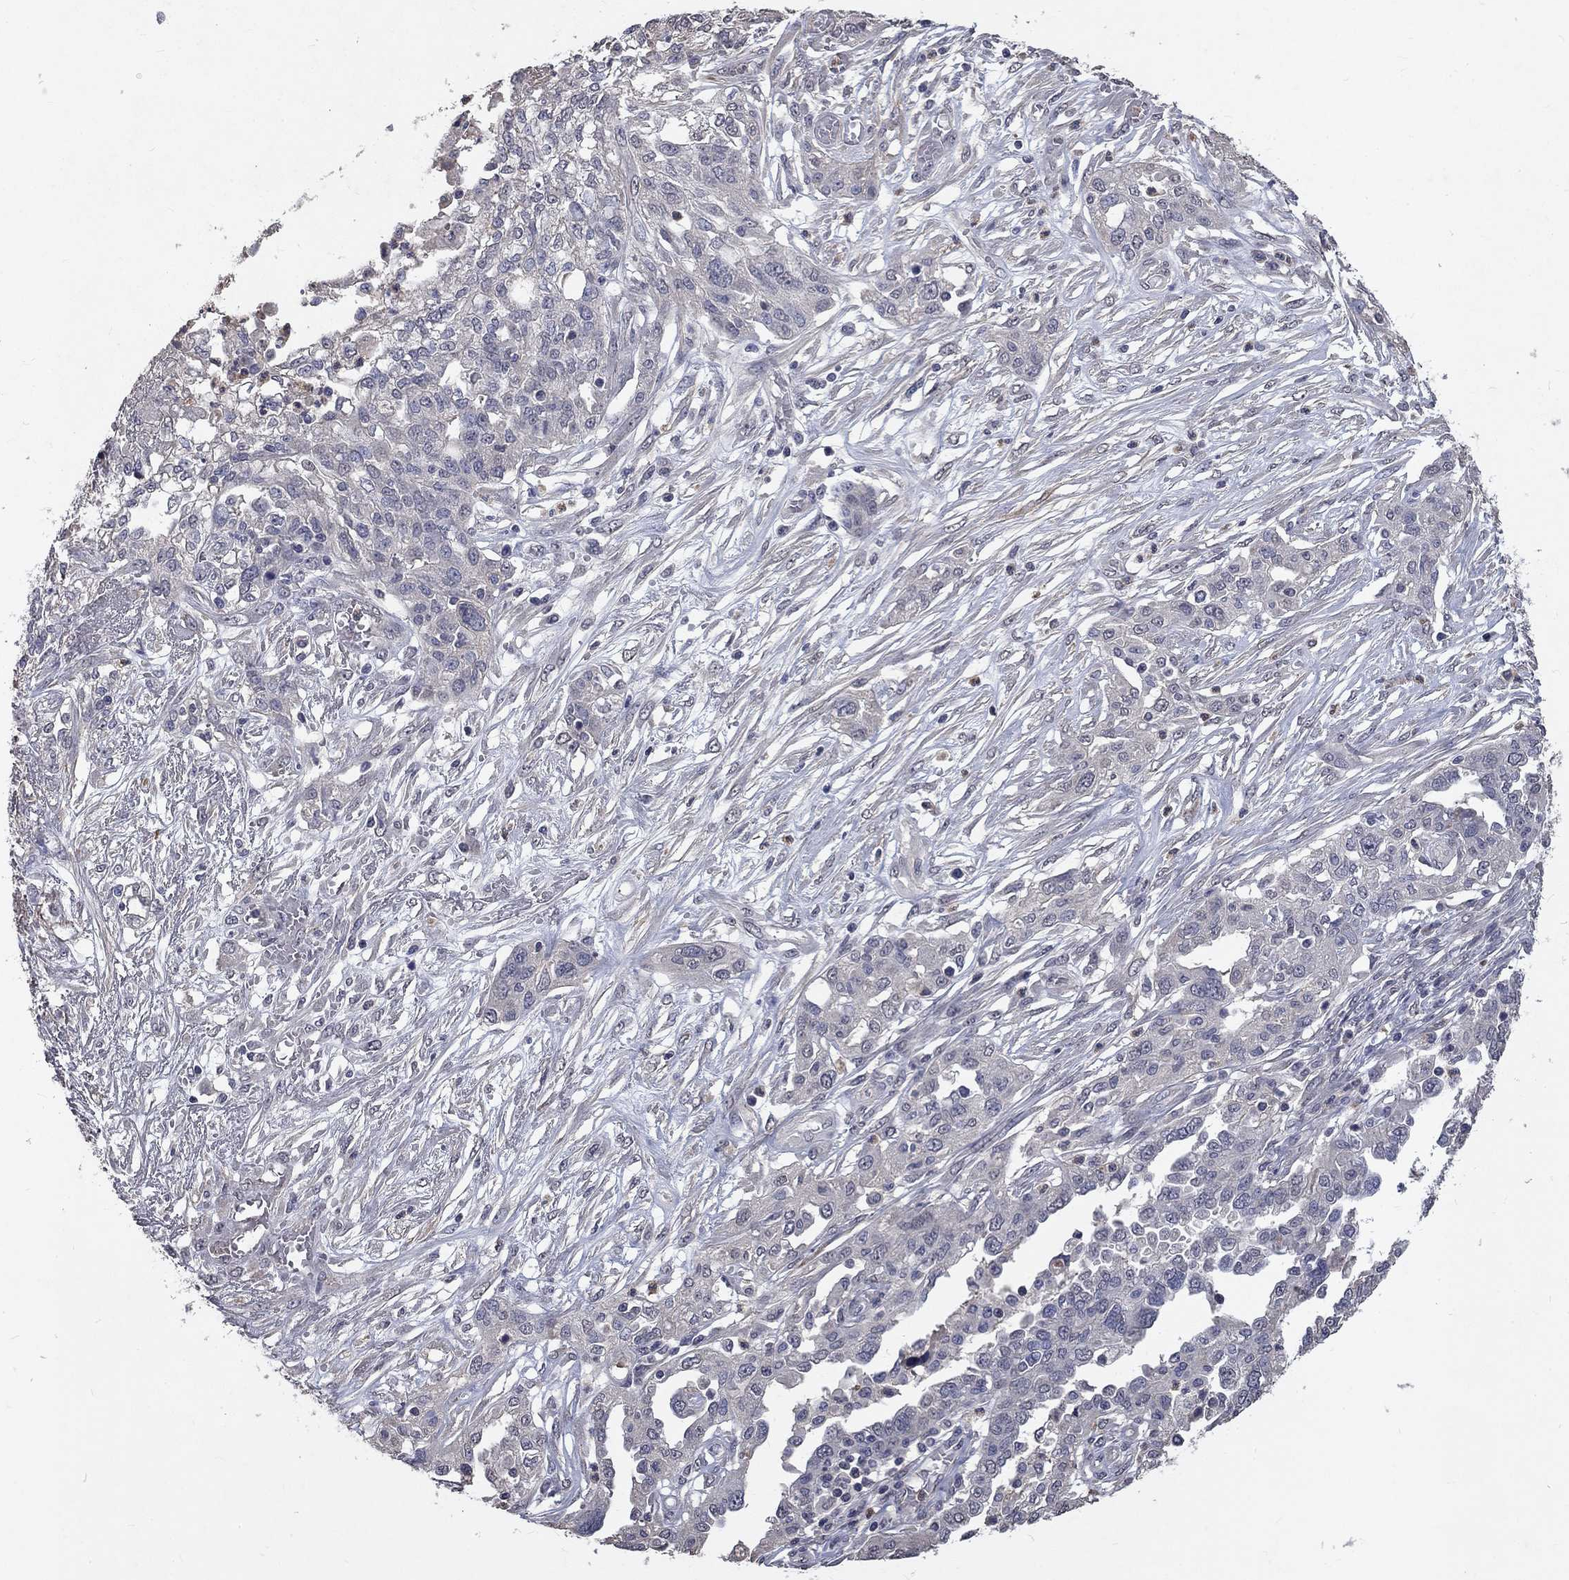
{"staining": {"intensity": "negative", "quantity": "none", "location": "none"}, "tissue": "ovarian cancer", "cell_type": "Tumor cells", "image_type": "cancer", "snomed": [{"axis": "morphology", "description": "Cystadenocarcinoma, serous, NOS"}, {"axis": "topography", "description": "Ovary"}], "caption": "Human ovarian cancer stained for a protein using immunohistochemistry (IHC) demonstrates no expression in tumor cells.", "gene": "CHST5", "patient": {"sex": "female", "age": 67}}